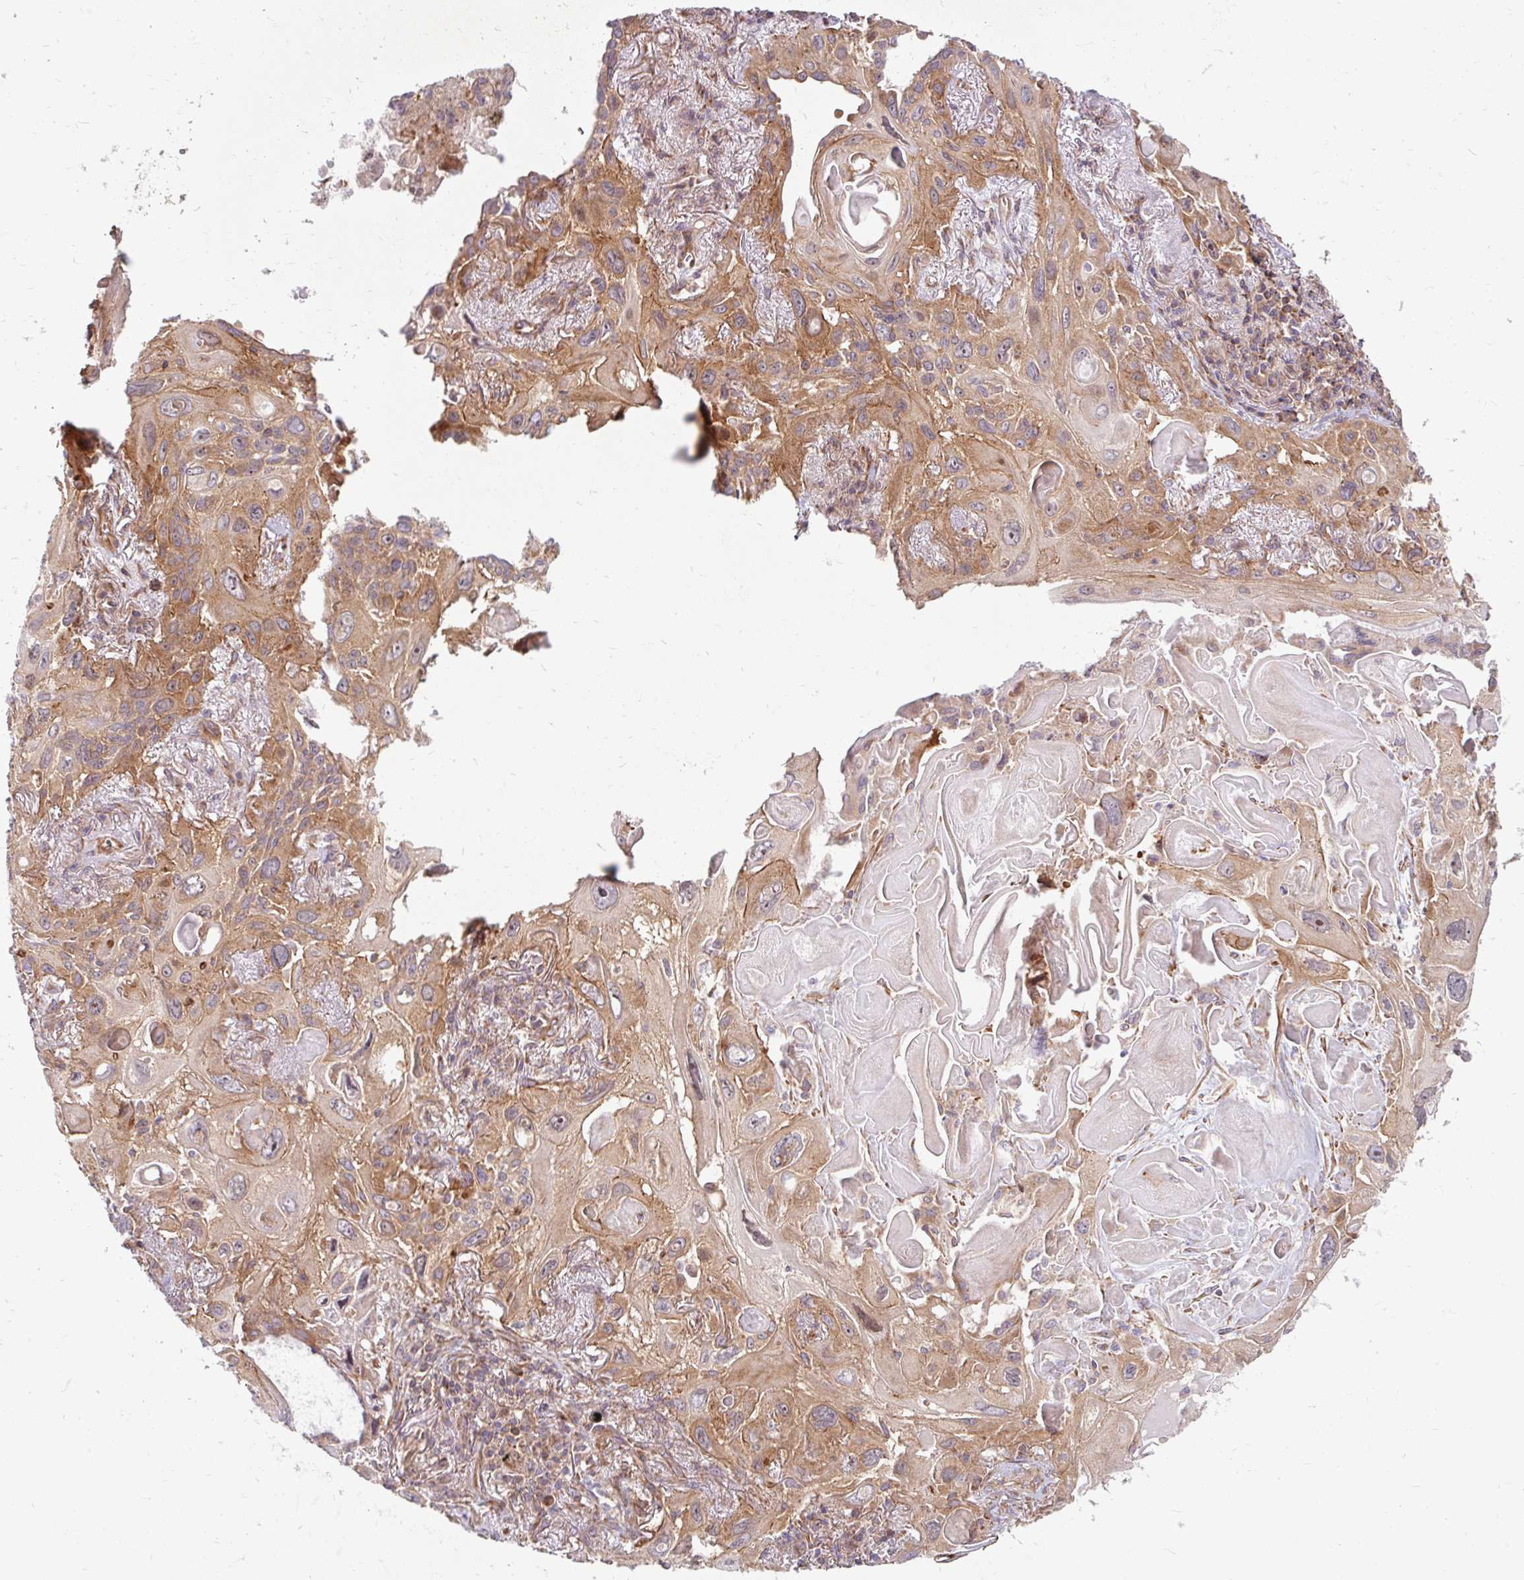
{"staining": {"intensity": "moderate", "quantity": ">75%", "location": "cytoplasmic/membranous"}, "tissue": "lung cancer", "cell_type": "Tumor cells", "image_type": "cancer", "snomed": [{"axis": "morphology", "description": "Squamous cell carcinoma, NOS"}, {"axis": "topography", "description": "Lung"}], "caption": "Lung cancer tissue shows moderate cytoplasmic/membranous expression in about >75% of tumor cells", "gene": "BTF3", "patient": {"sex": "male", "age": 79}}